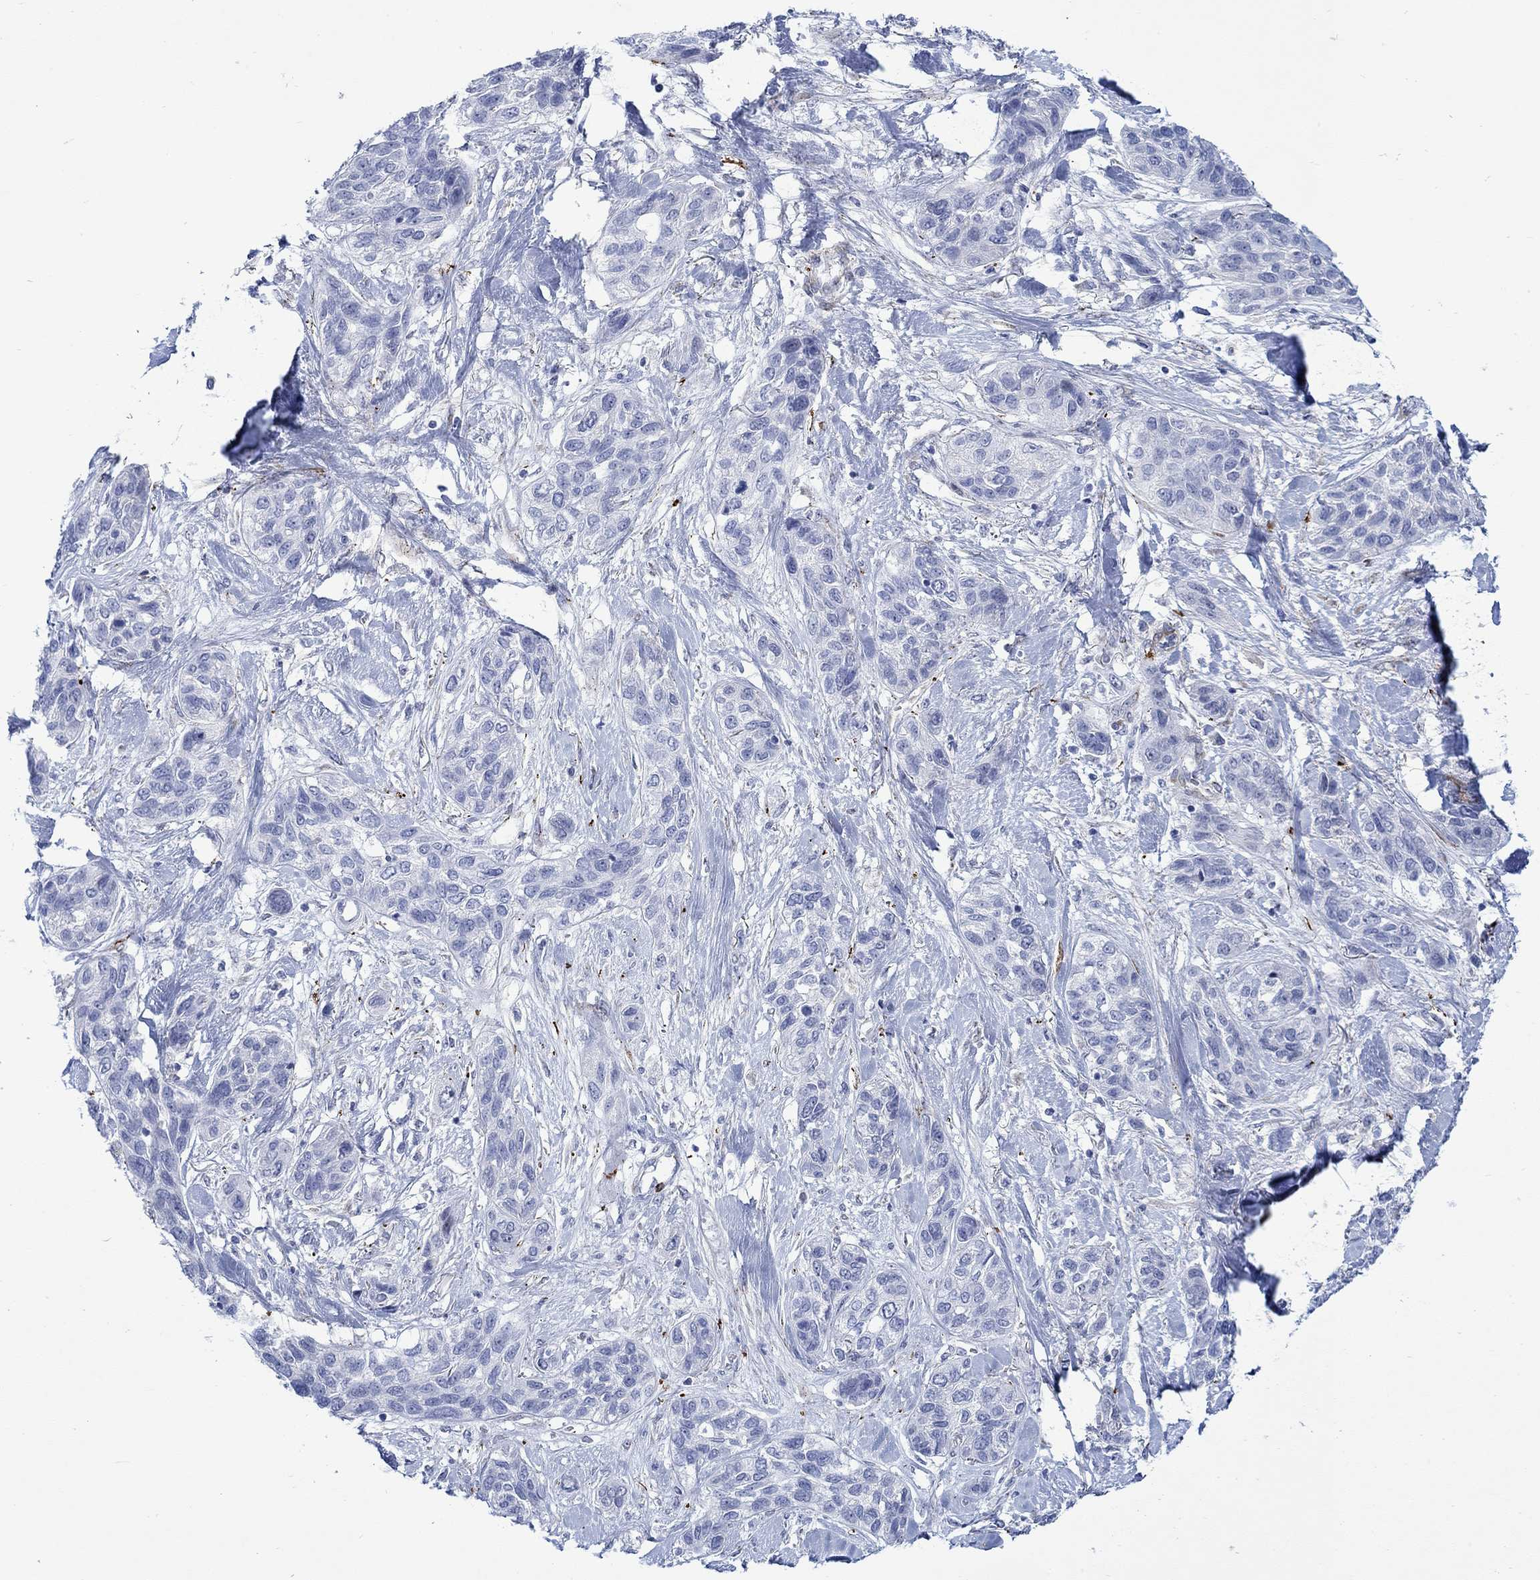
{"staining": {"intensity": "negative", "quantity": "none", "location": "none"}, "tissue": "lung cancer", "cell_type": "Tumor cells", "image_type": "cancer", "snomed": [{"axis": "morphology", "description": "Squamous cell carcinoma, NOS"}, {"axis": "topography", "description": "Lung"}], "caption": "This is an IHC photomicrograph of lung cancer (squamous cell carcinoma). There is no expression in tumor cells.", "gene": "KSR2", "patient": {"sex": "female", "age": 70}}